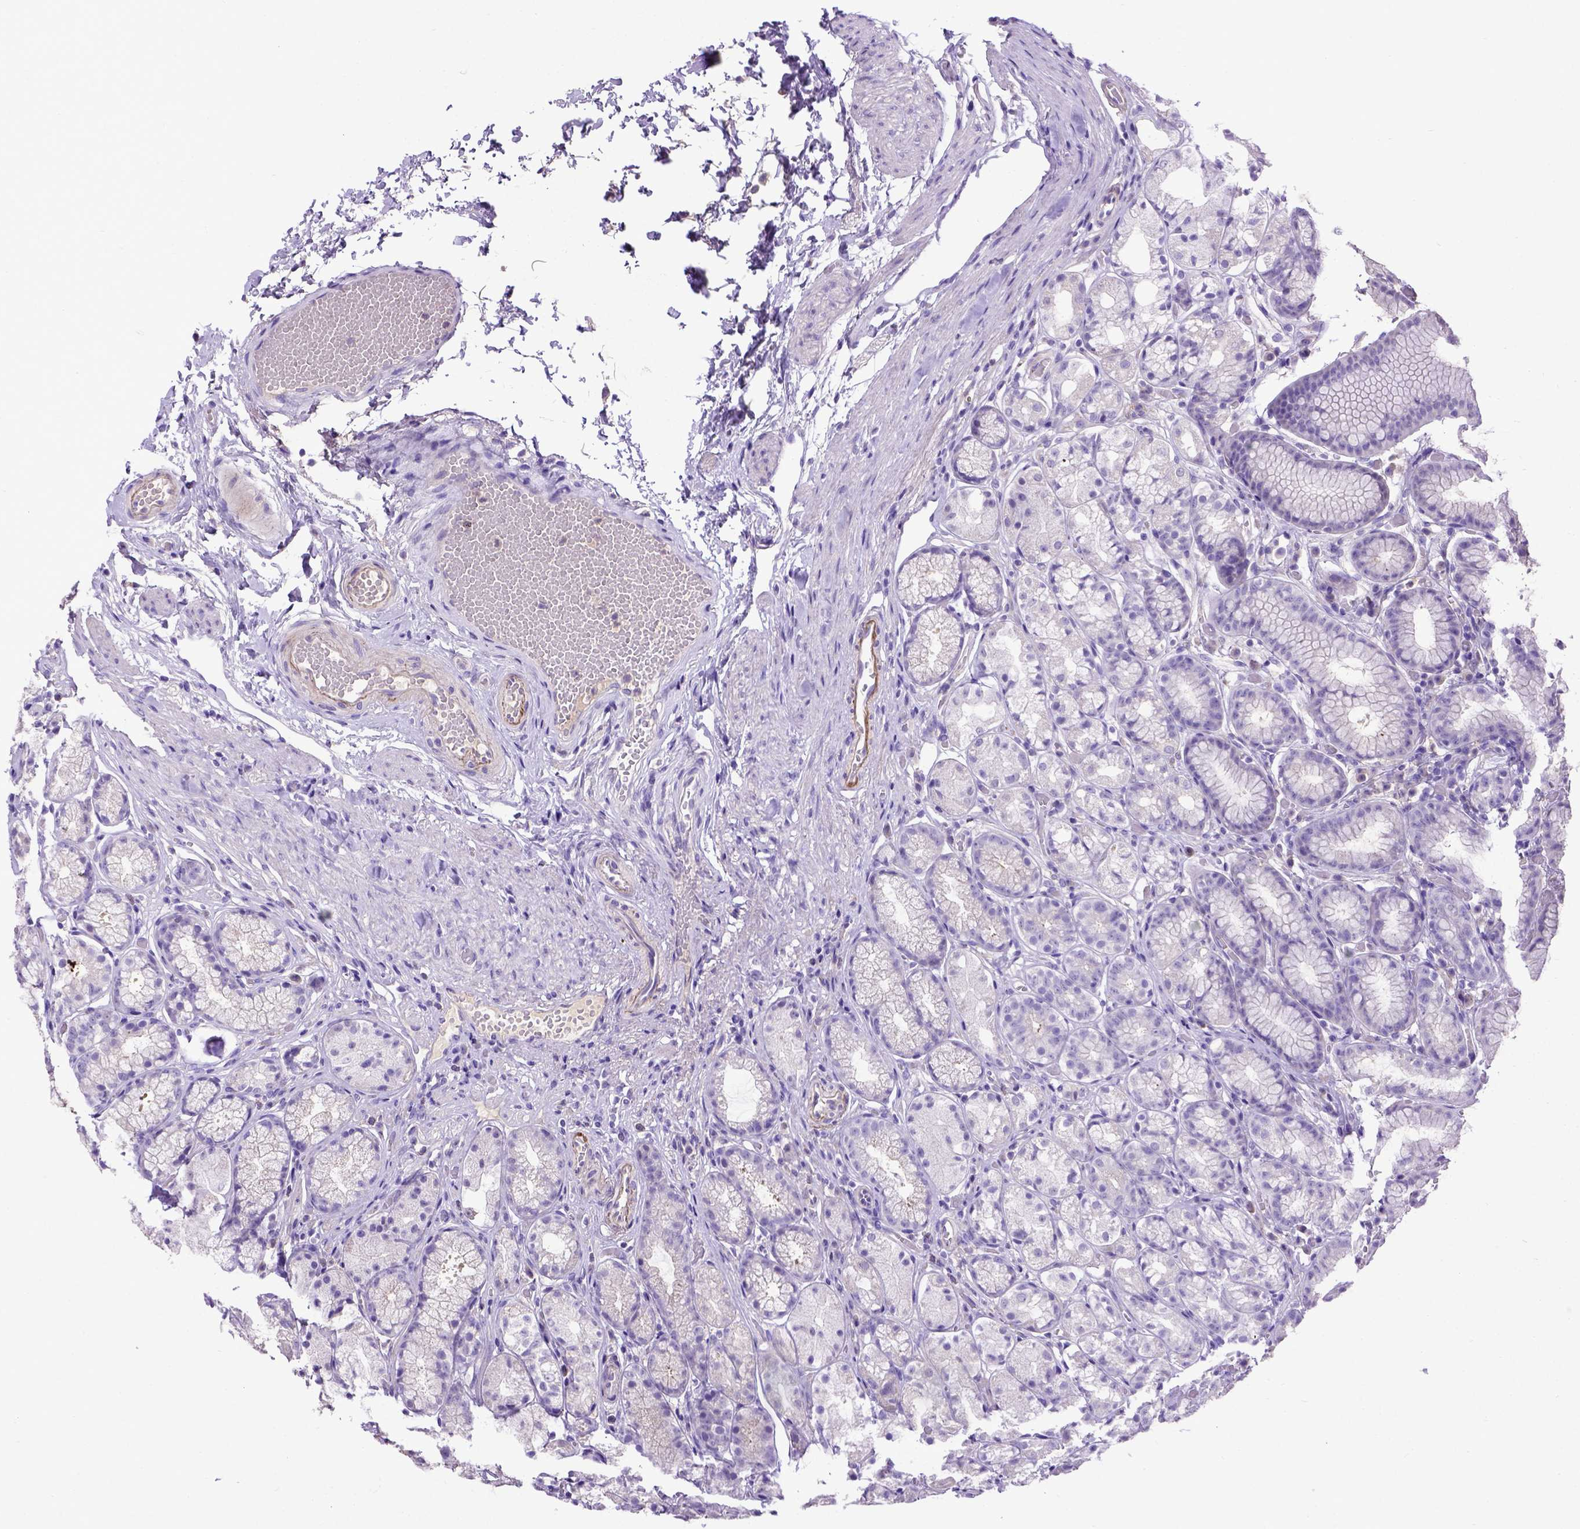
{"staining": {"intensity": "negative", "quantity": "none", "location": "none"}, "tissue": "stomach", "cell_type": "Glandular cells", "image_type": "normal", "snomed": [{"axis": "morphology", "description": "Normal tissue, NOS"}, {"axis": "topography", "description": "Stomach"}], "caption": "The histopathology image displays no staining of glandular cells in normal stomach.", "gene": "ADAM12", "patient": {"sex": "male", "age": 70}}